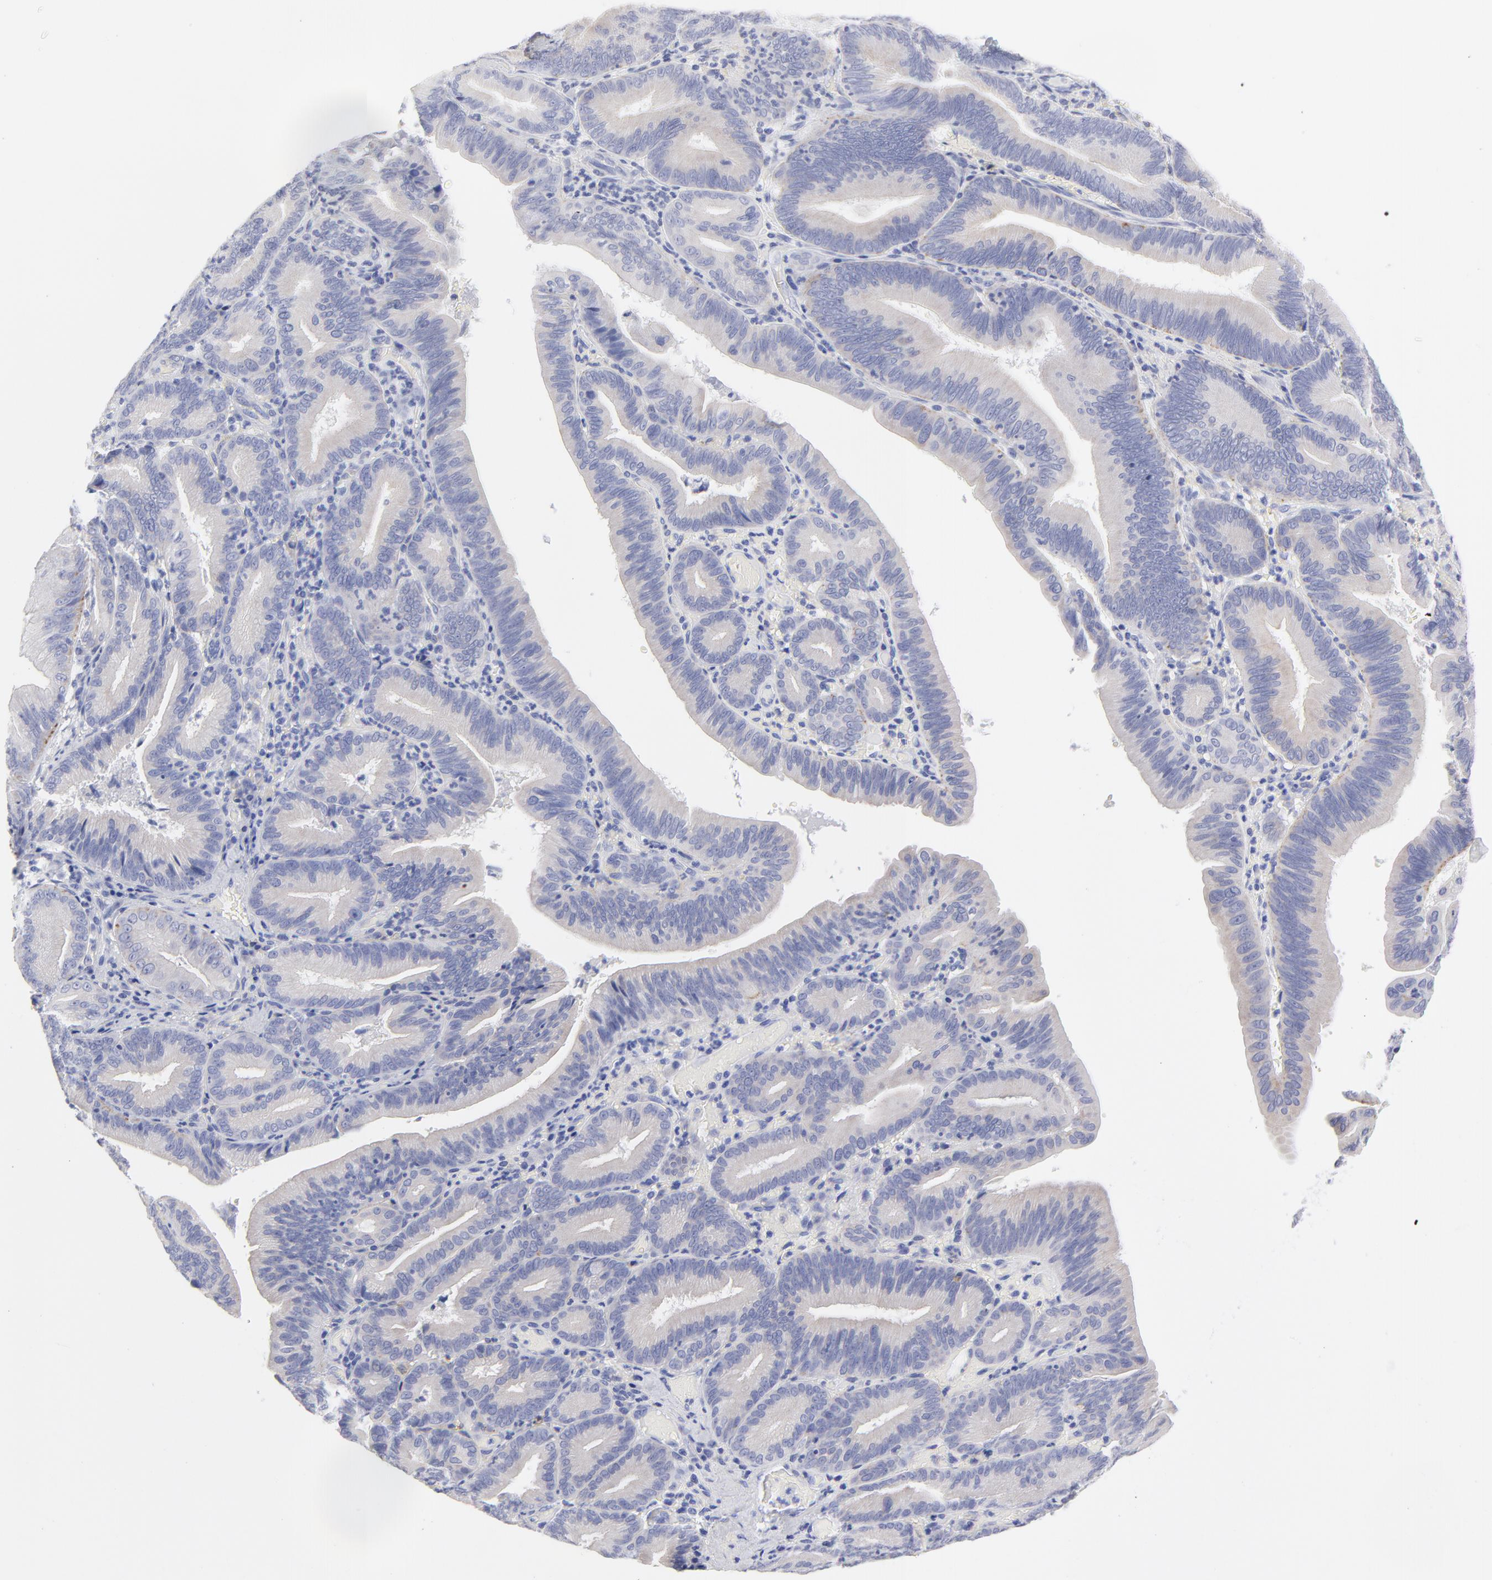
{"staining": {"intensity": "negative", "quantity": "none", "location": "none"}, "tissue": "pancreatic cancer", "cell_type": "Tumor cells", "image_type": "cancer", "snomed": [{"axis": "morphology", "description": "Adenocarcinoma, NOS"}, {"axis": "topography", "description": "Pancreas"}], "caption": "Protein analysis of pancreatic cancer displays no significant expression in tumor cells. (DAB IHC visualized using brightfield microscopy, high magnification).", "gene": "DUSP9", "patient": {"sex": "male", "age": 82}}